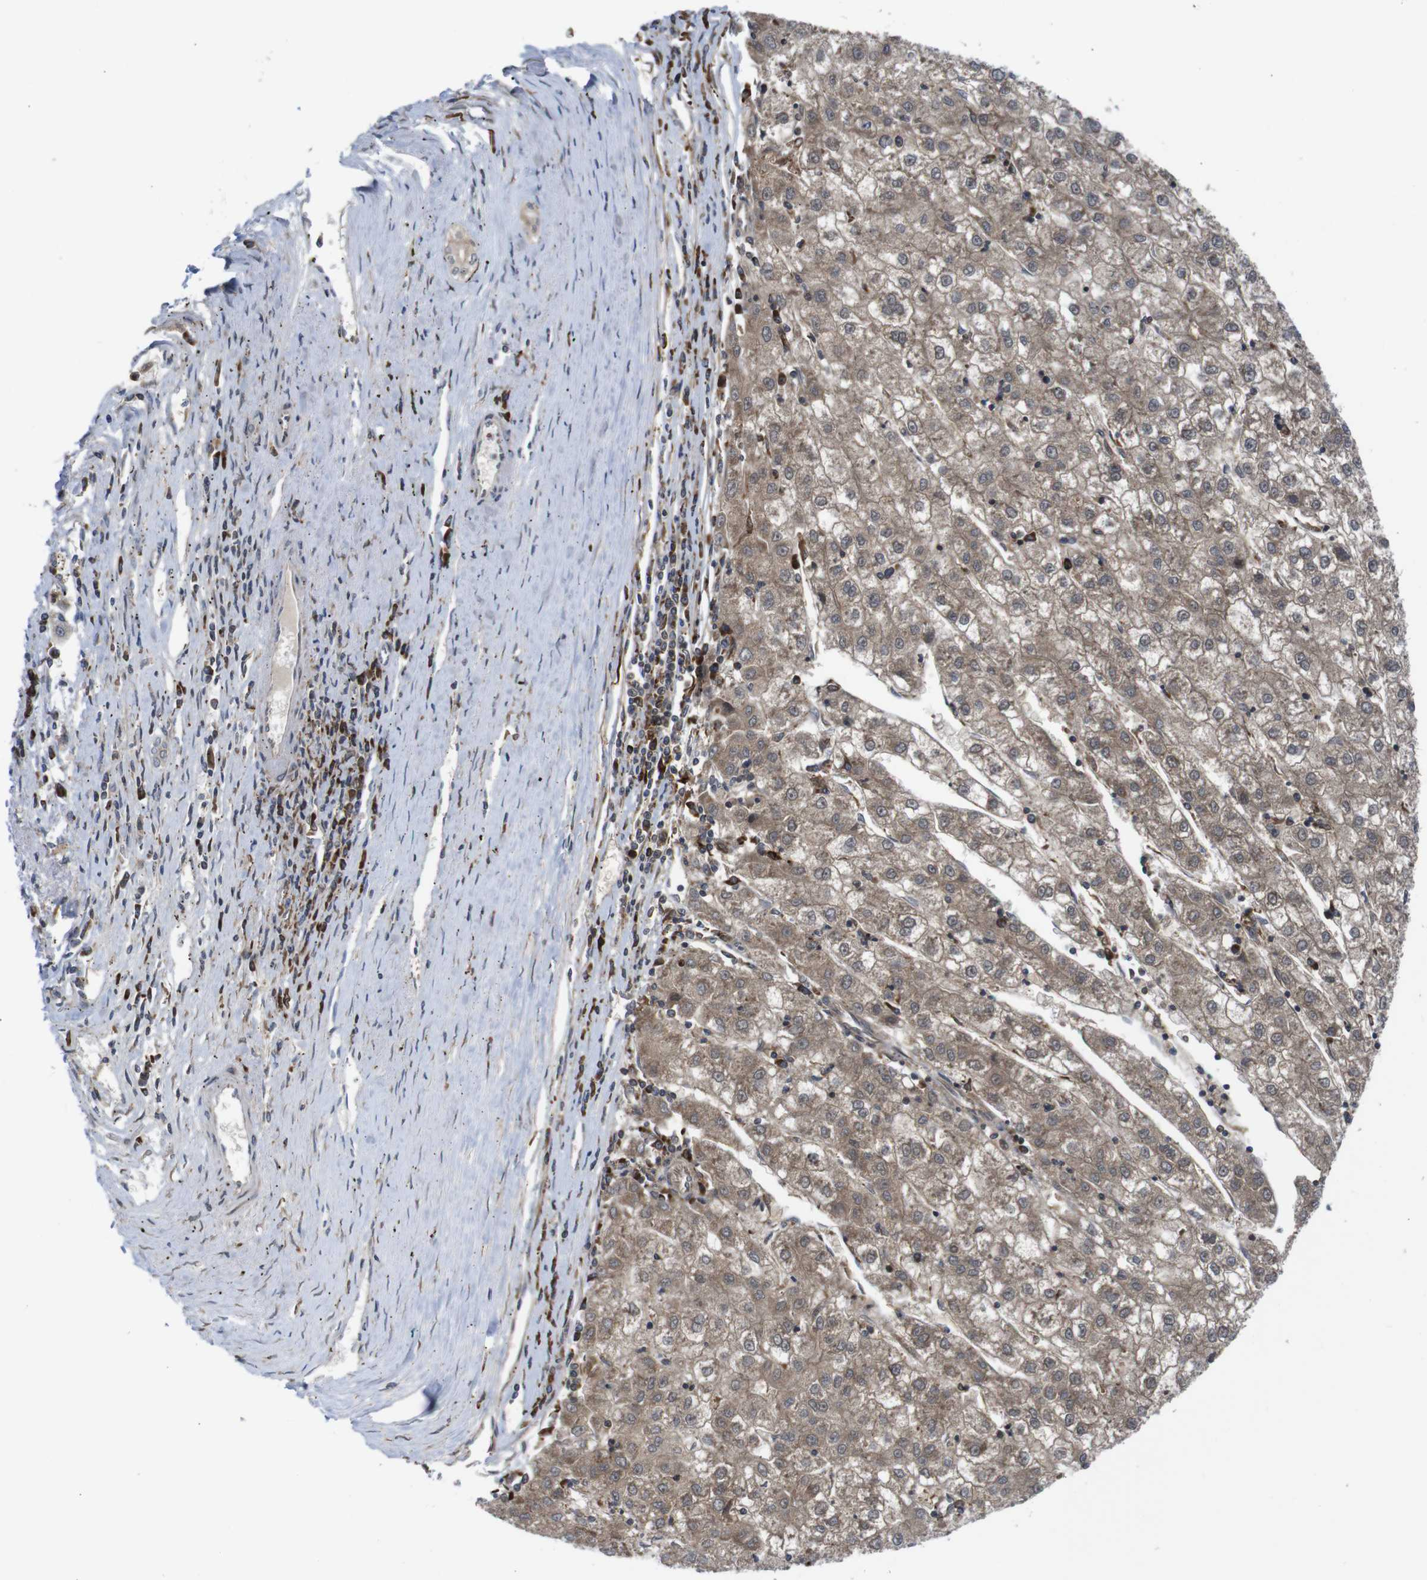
{"staining": {"intensity": "moderate", "quantity": ">75%", "location": "cytoplasmic/membranous"}, "tissue": "liver cancer", "cell_type": "Tumor cells", "image_type": "cancer", "snomed": [{"axis": "morphology", "description": "Carcinoma, Hepatocellular, NOS"}, {"axis": "topography", "description": "Liver"}], "caption": "Immunohistochemistry (IHC) image of liver hepatocellular carcinoma stained for a protein (brown), which displays medium levels of moderate cytoplasmic/membranous staining in about >75% of tumor cells.", "gene": "PTPN1", "patient": {"sex": "male", "age": 72}}